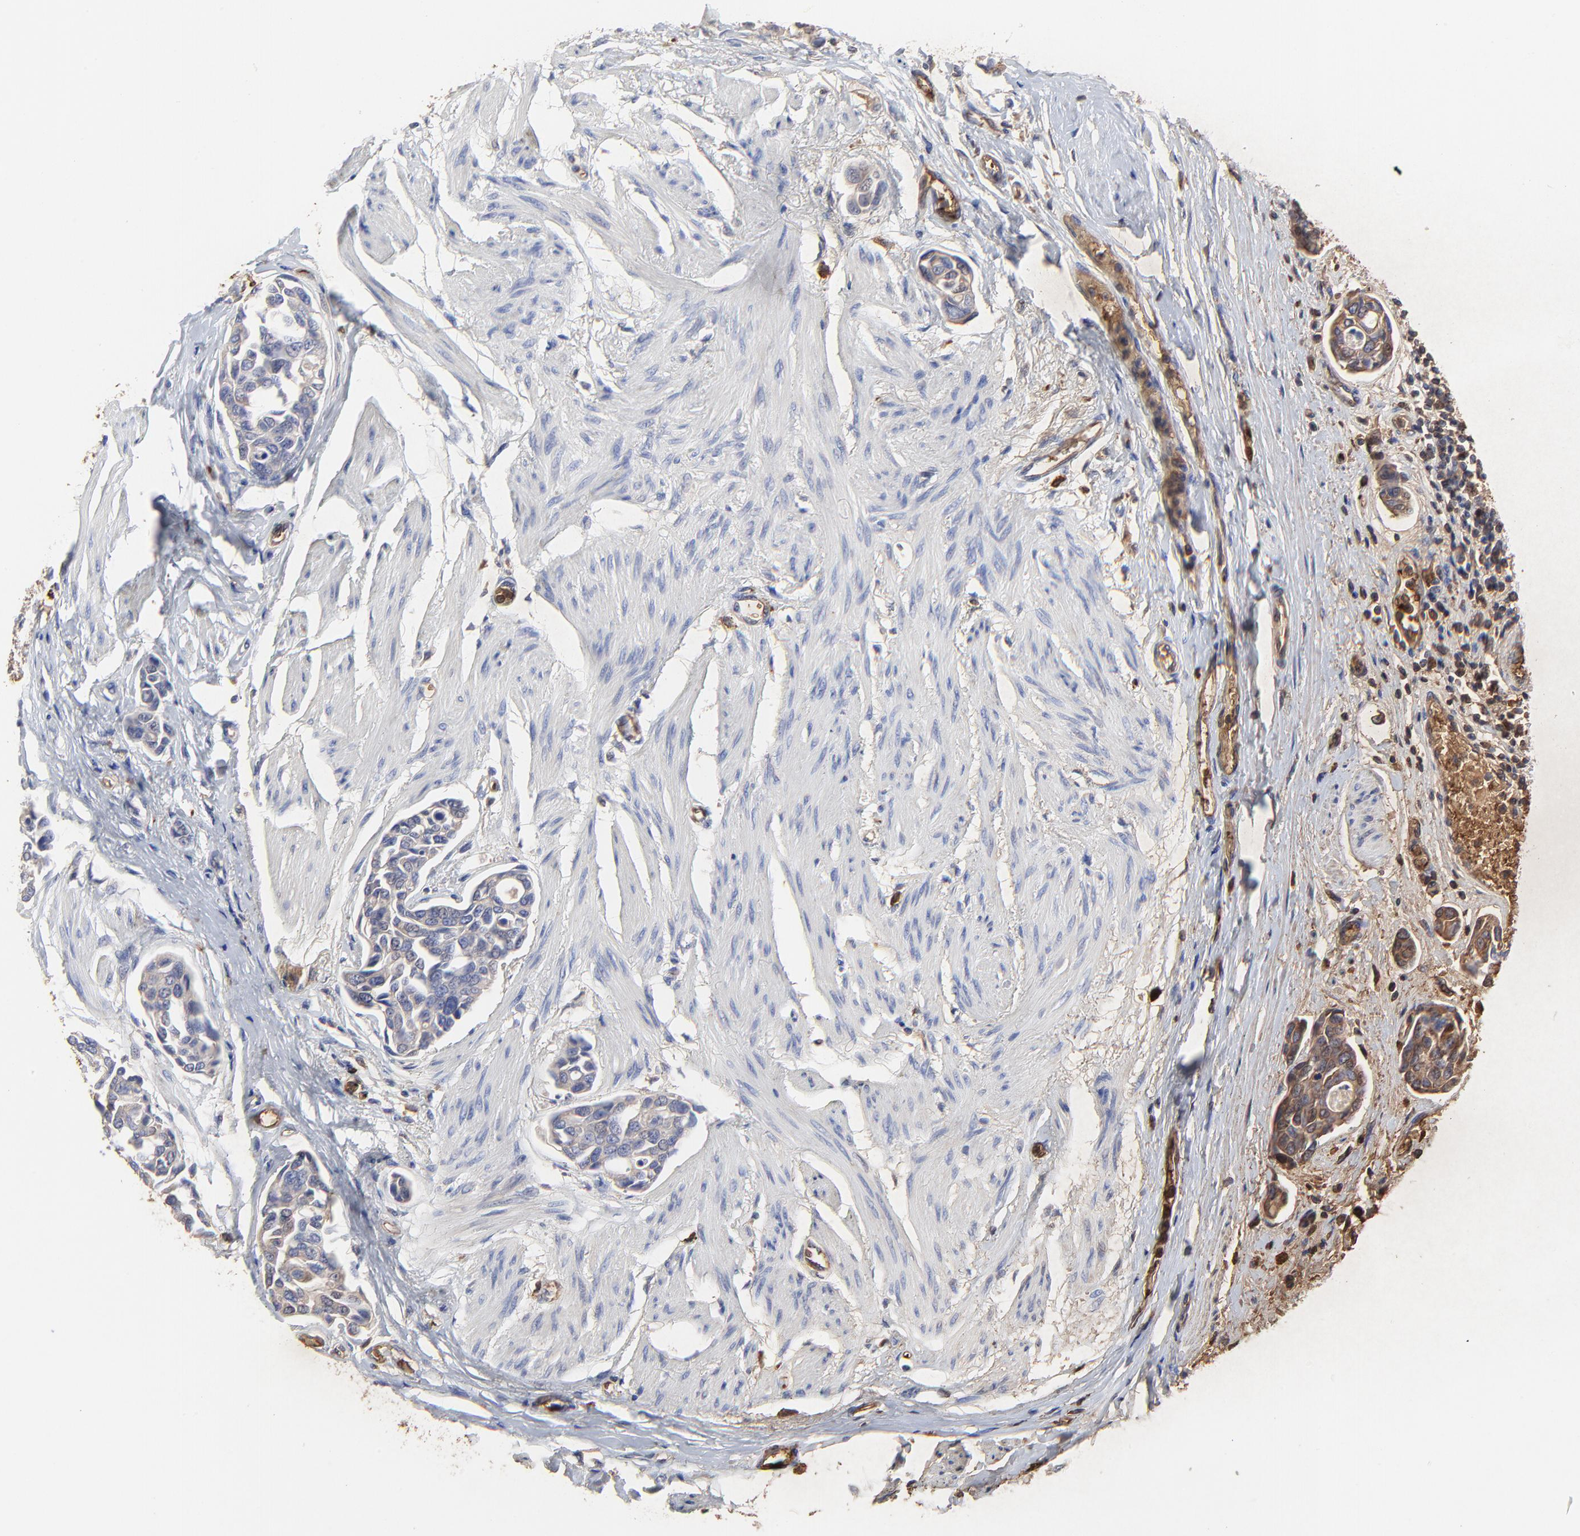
{"staining": {"intensity": "weak", "quantity": "25%-75%", "location": "cytoplasmic/membranous"}, "tissue": "urothelial cancer", "cell_type": "Tumor cells", "image_type": "cancer", "snomed": [{"axis": "morphology", "description": "Urothelial carcinoma, High grade"}, {"axis": "topography", "description": "Urinary bladder"}], "caption": "Urothelial cancer was stained to show a protein in brown. There is low levels of weak cytoplasmic/membranous positivity in approximately 25%-75% of tumor cells. Immunohistochemistry (ihc) stains the protein in brown and the nuclei are stained blue.", "gene": "PAG1", "patient": {"sex": "male", "age": 78}}